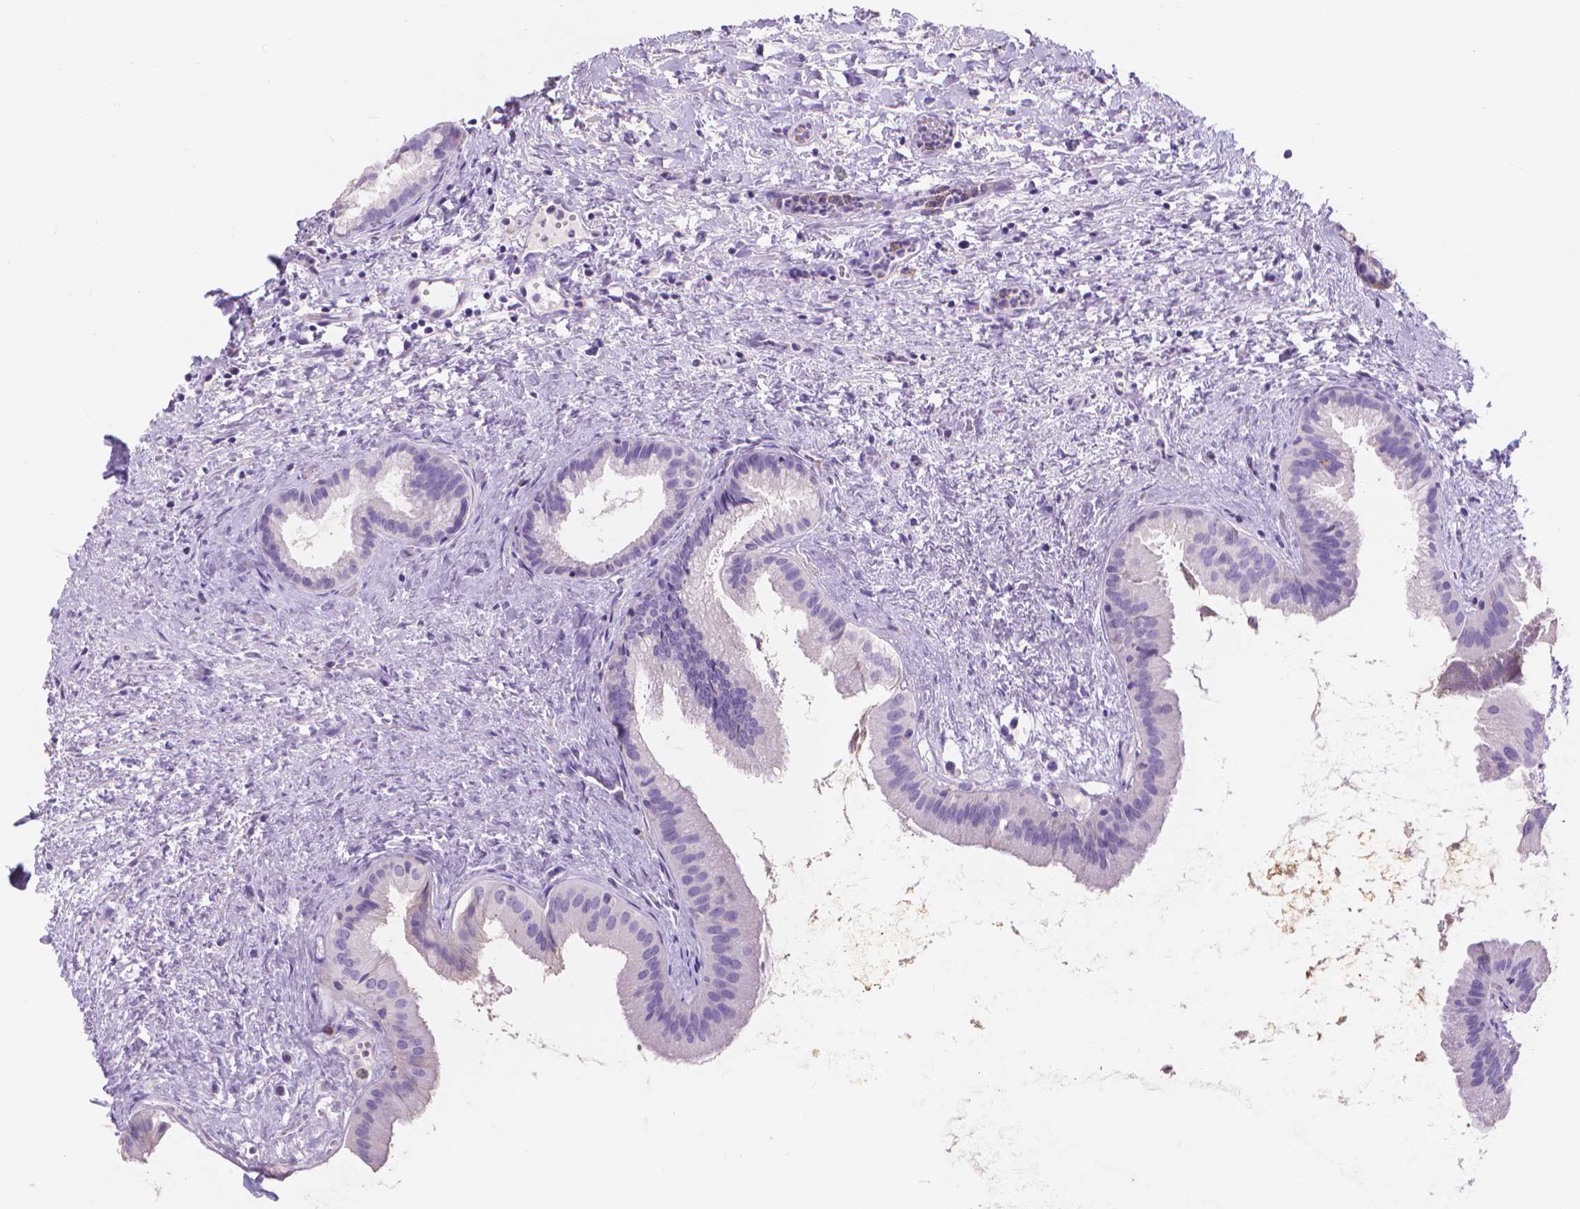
{"staining": {"intensity": "weak", "quantity": "<25%", "location": "cytoplasmic/membranous"}, "tissue": "gallbladder", "cell_type": "Glandular cells", "image_type": "normal", "snomed": [{"axis": "morphology", "description": "Normal tissue, NOS"}, {"axis": "topography", "description": "Gallbladder"}], "caption": "DAB (3,3'-diaminobenzidine) immunohistochemical staining of benign human gallbladder demonstrates no significant expression in glandular cells.", "gene": "MMP11", "patient": {"sex": "male", "age": 70}}